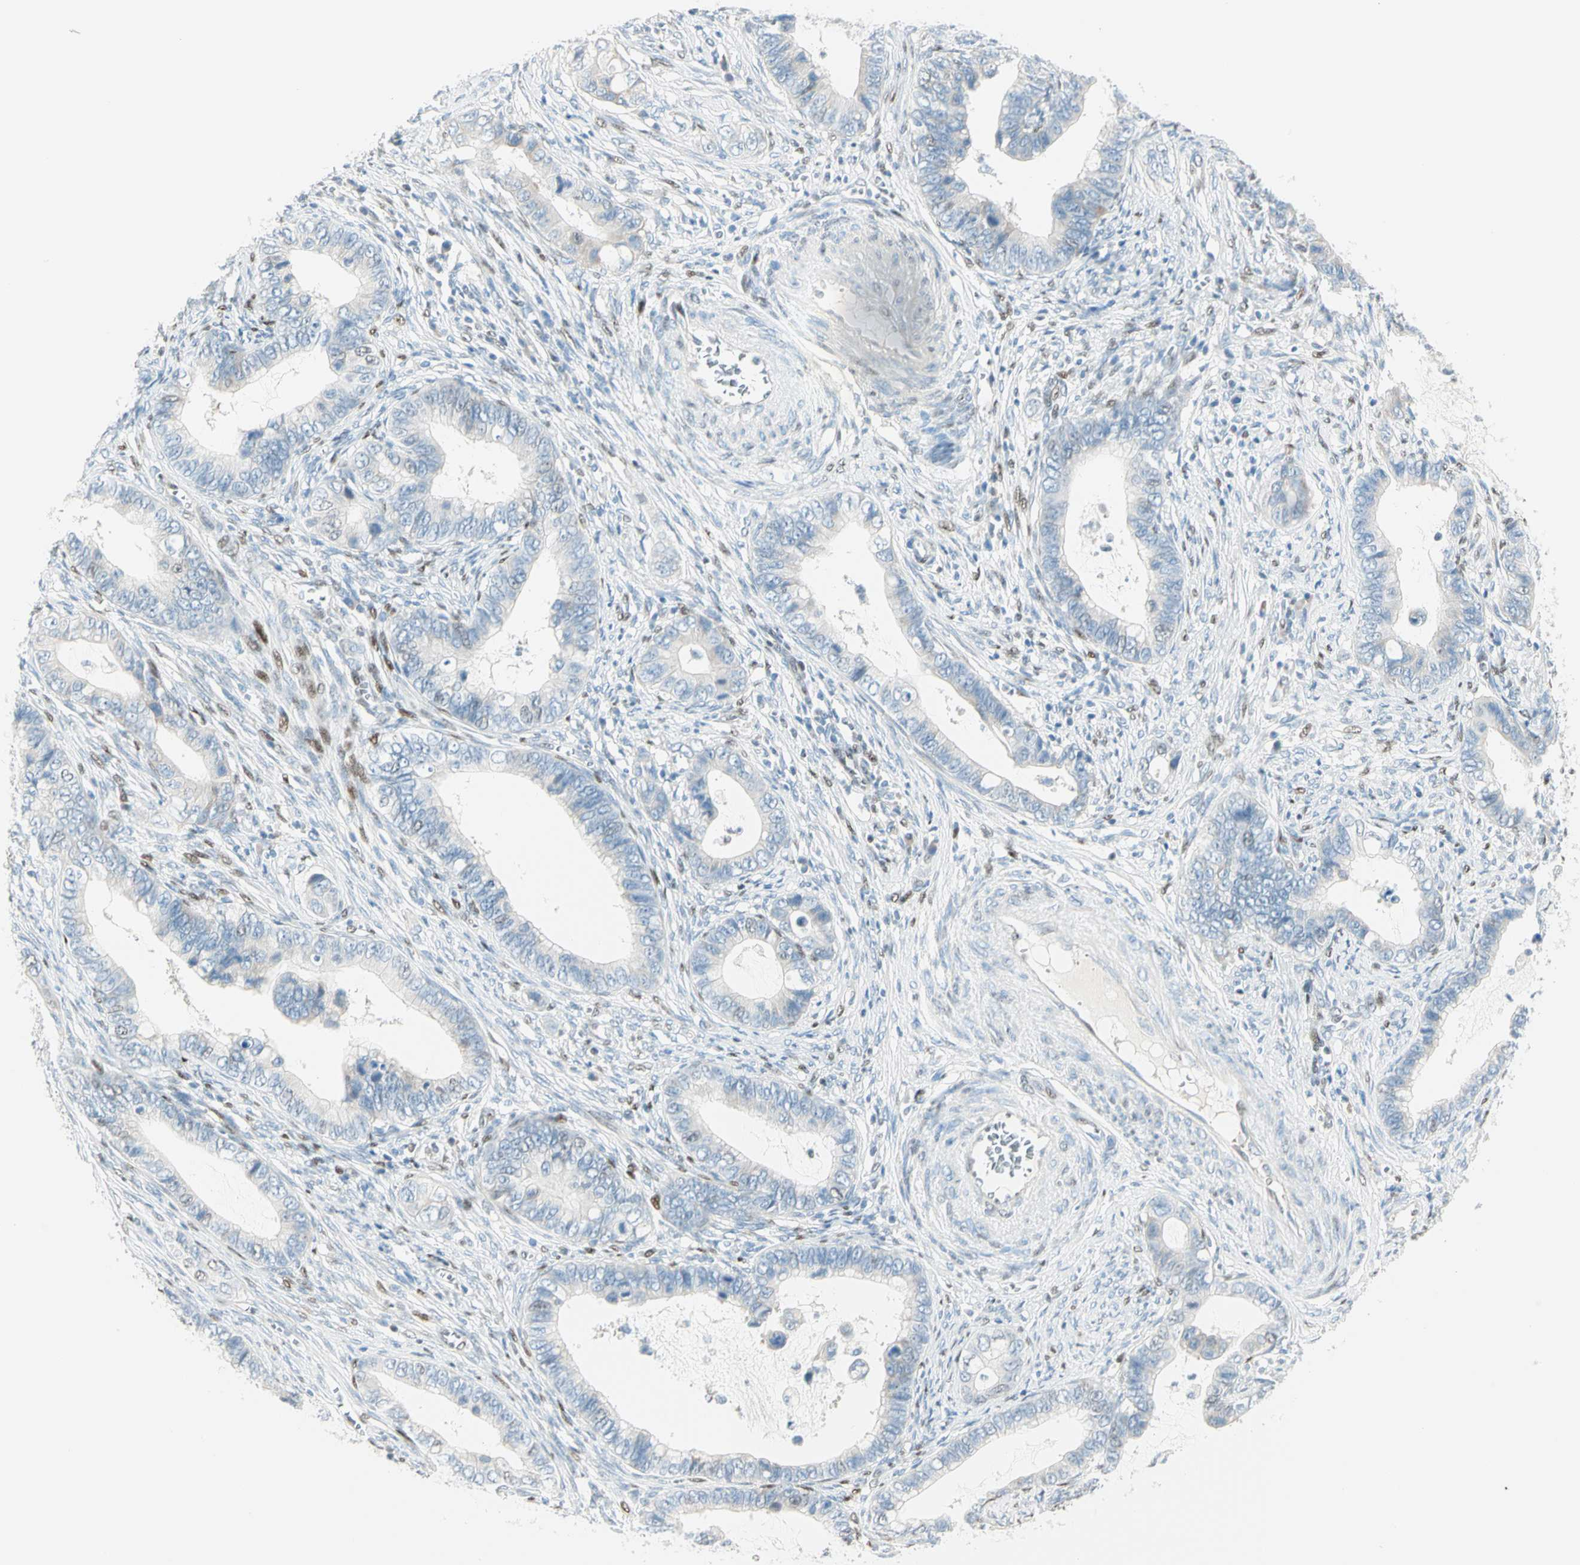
{"staining": {"intensity": "negative", "quantity": "none", "location": "none"}, "tissue": "cervical cancer", "cell_type": "Tumor cells", "image_type": "cancer", "snomed": [{"axis": "morphology", "description": "Adenocarcinoma, NOS"}, {"axis": "topography", "description": "Cervix"}], "caption": "The immunohistochemistry image has no significant positivity in tumor cells of cervical cancer tissue. Nuclei are stained in blue.", "gene": "PKNOX1", "patient": {"sex": "female", "age": 44}}